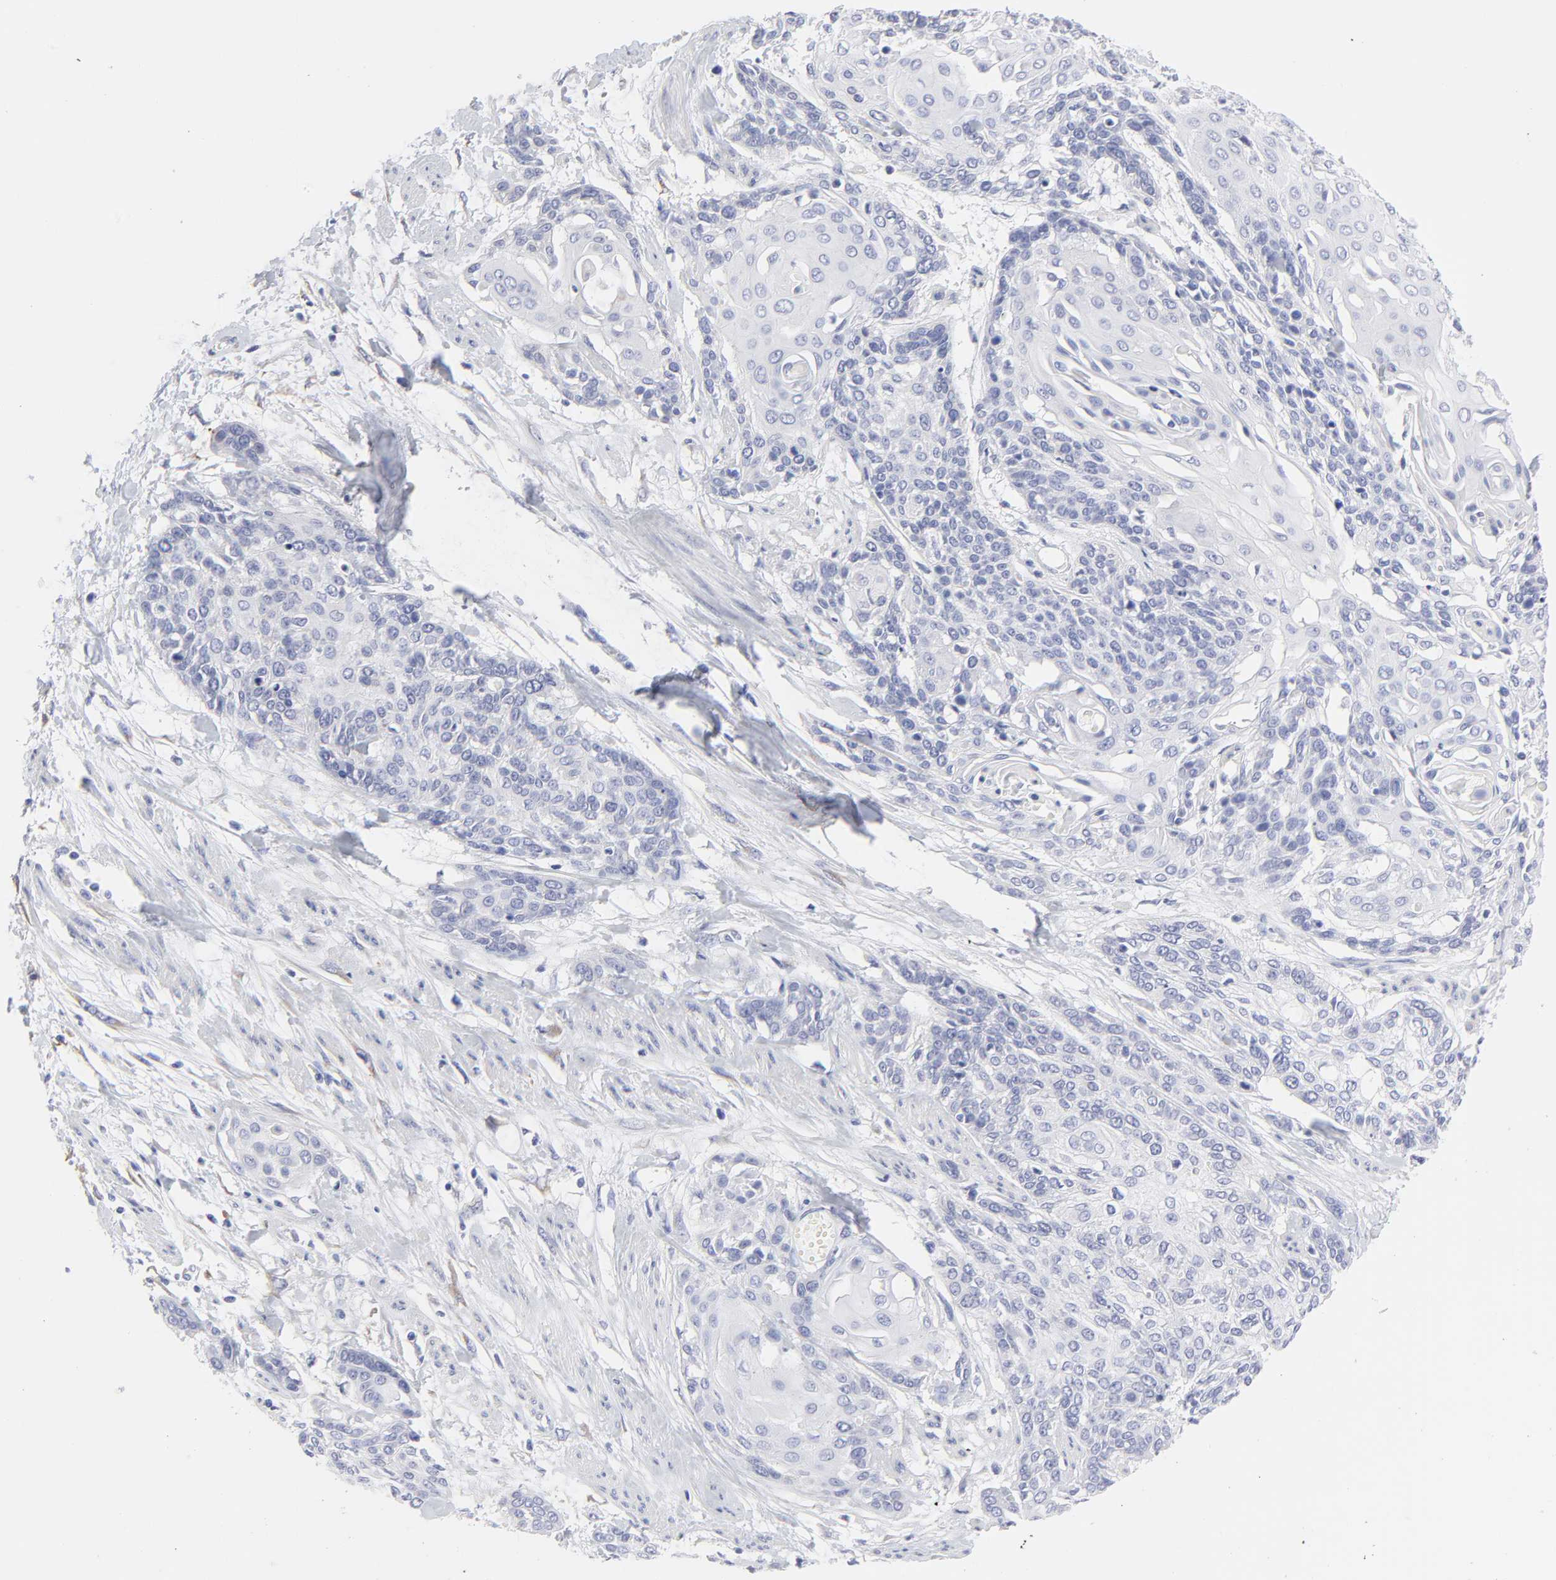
{"staining": {"intensity": "negative", "quantity": "none", "location": "none"}, "tissue": "cervical cancer", "cell_type": "Tumor cells", "image_type": "cancer", "snomed": [{"axis": "morphology", "description": "Squamous cell carcinoma, NOS"}, {"axis": "topography", "description": "Cervix"}], "caption": "Photomicrograph shows no significant protein expression in tumor cells of squamous cell carcinoma (cervical).", "gene": "DUSP9", "patient": {"sex": "female", "age": 57}}